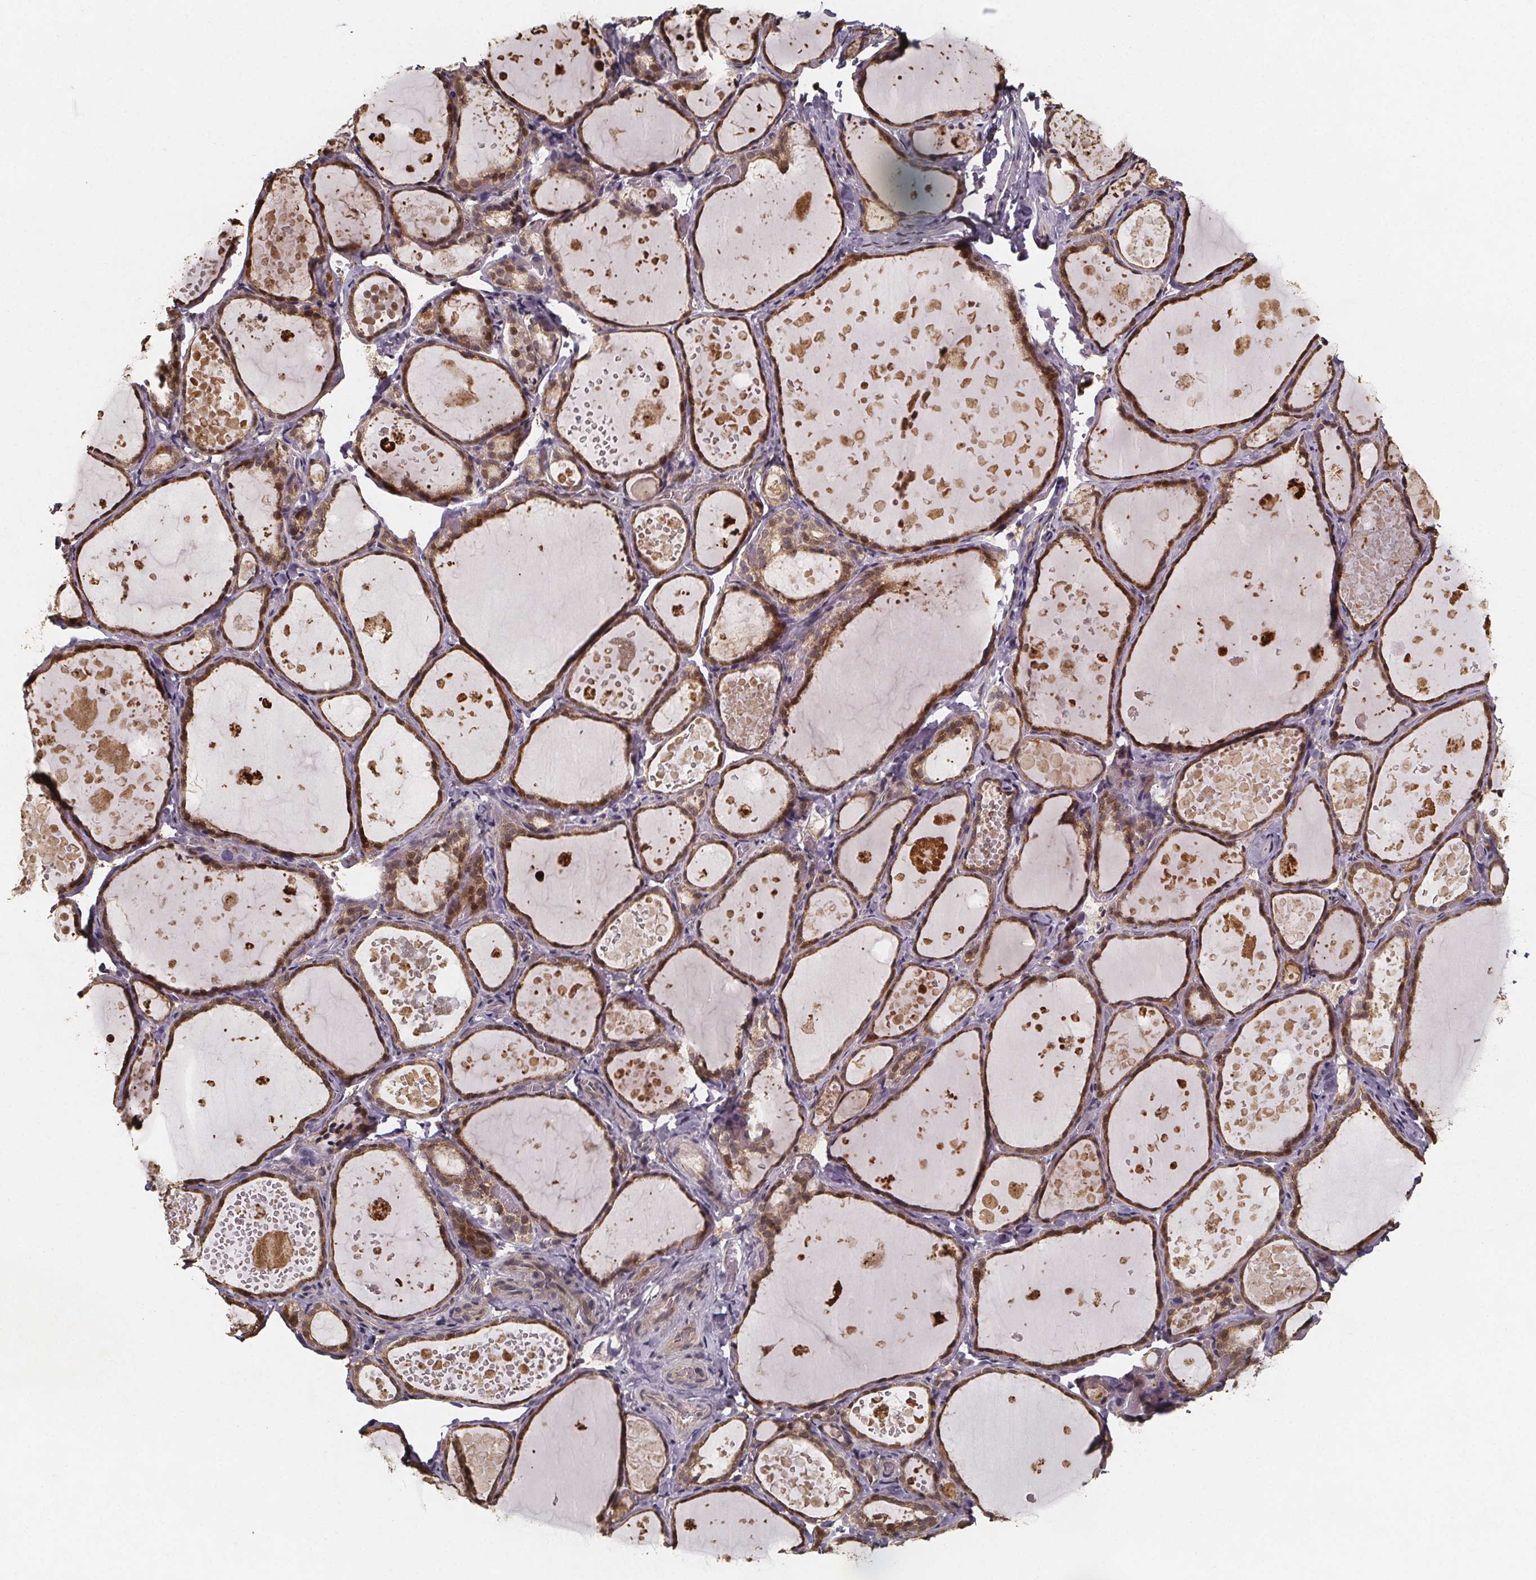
{"staining": {"intensity": "strong", "quantity": "25%-75%", "location": "cytoplasmic/membranous"}, "tissue": "thyroid gland", "cell_type": "Glandular cells", "image_type": "normal", "snomed": [{"axis": "morphology", "description": "Normal tissue, NOS"}, {"axis": "topography", "description": "Thyroid gland"}], "caption": "Immunohistochemistry image of benign thyroid gland: human thyroid gland stained using IHC demonstrates high levels of strong protein expression localized specifically in the cytoplasmic/membranous of glandular cells, appearing as a cytoplasmic/membranous brown color.", "gene": "ZNF879", "patient": {"sex": "female", "age": 56}}